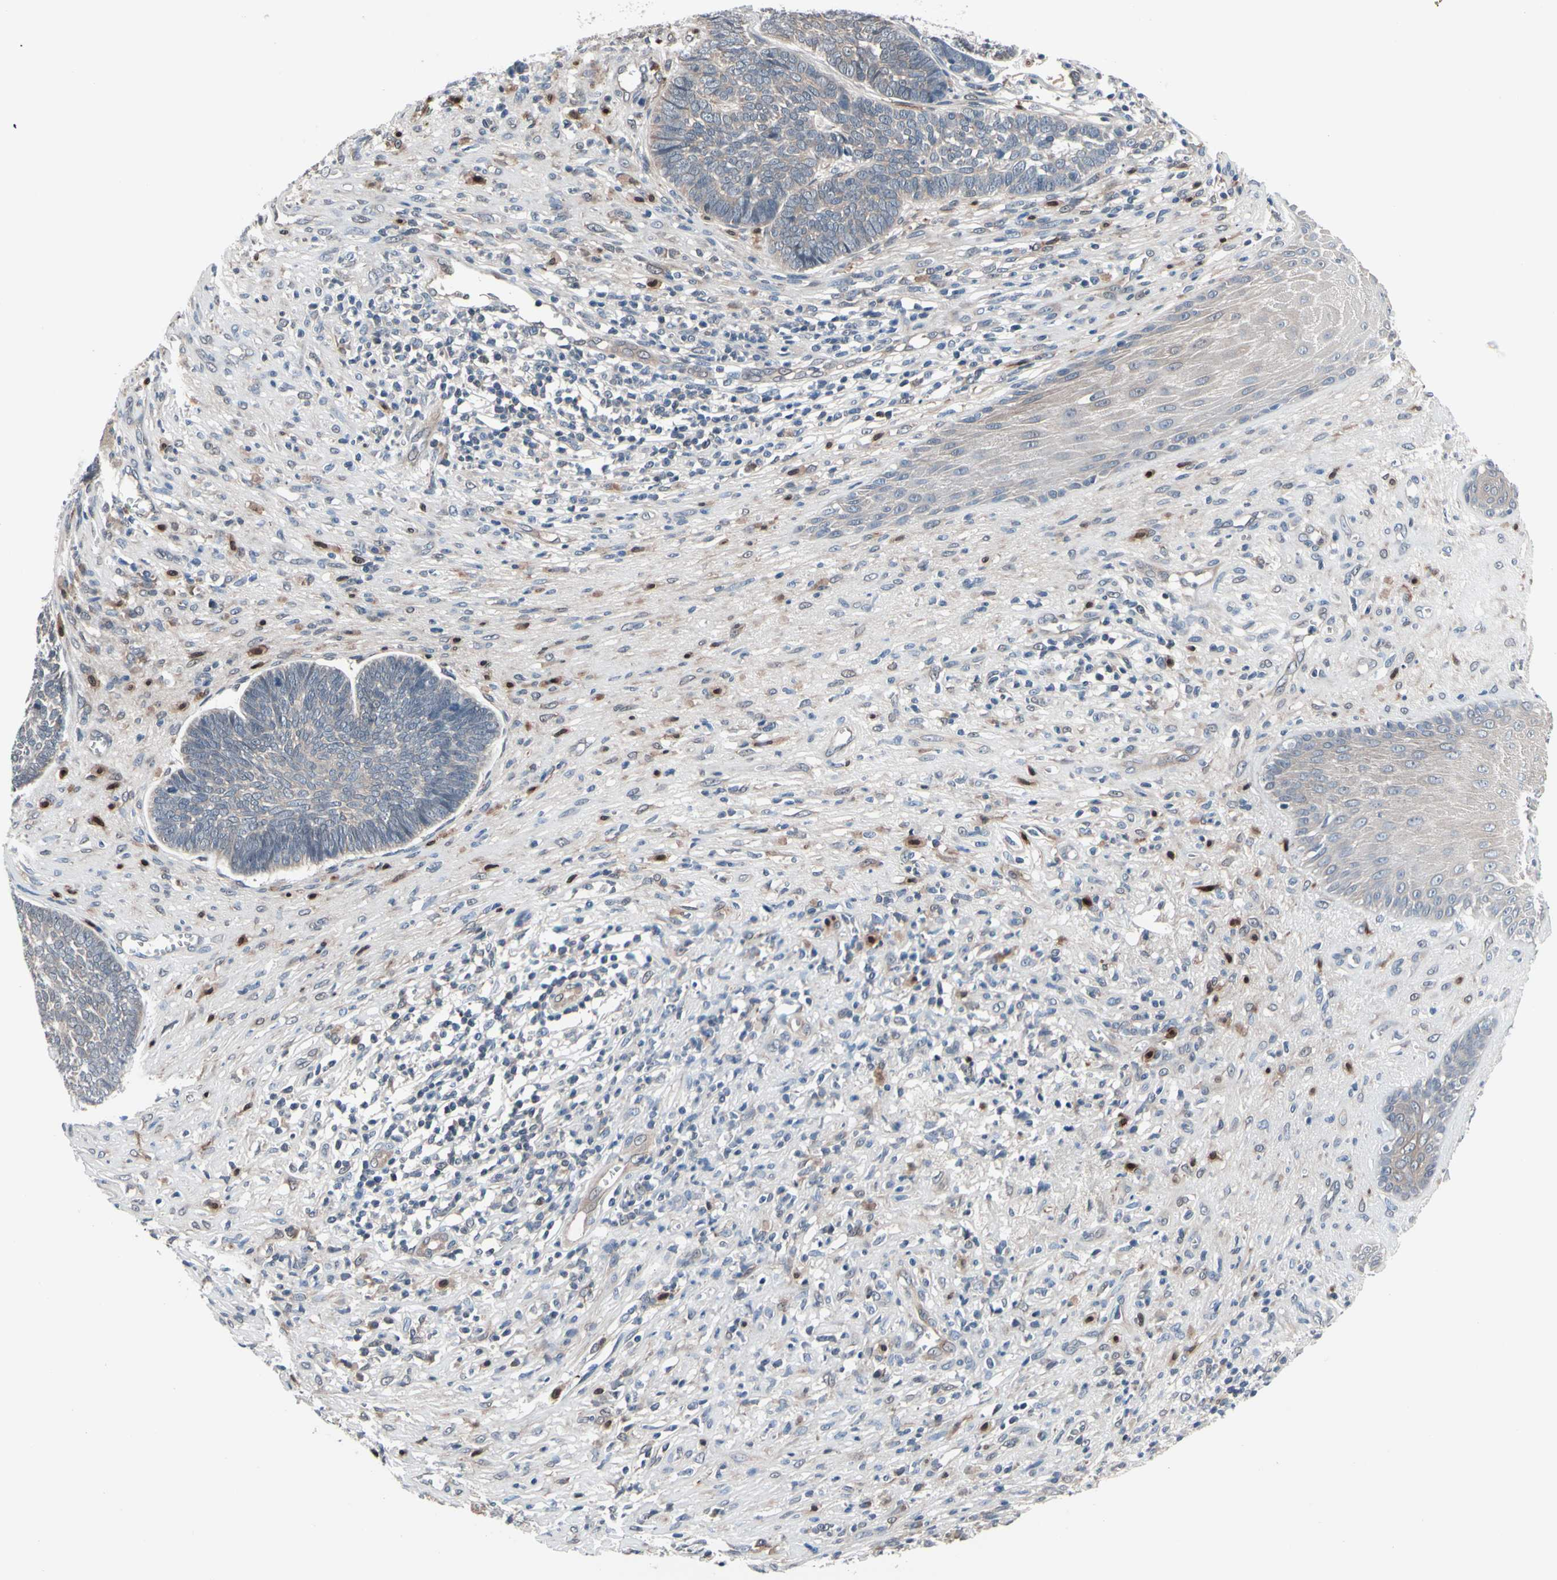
{"staining": {"intensity": "weak", "quantity": ">75%", "location": "cytoplasmic/membranous"}, "tissue": "skin cancer", "cell_type": "Tumor cells", "image_type": "cancer", "snomed": [{"axis": "morphology", "description": "Basal cell carcinoma"}, {"axis": "topography", "description": "Skin"}], "caption": "This image demonstrates IHC staining of human skin basal cell carcinoma, with low weak cytoplasmic/membranous staining in approximately >75% of tumor cells.", "gene": "PRDX6", "patient": {"sex": "male", "age": 84}}